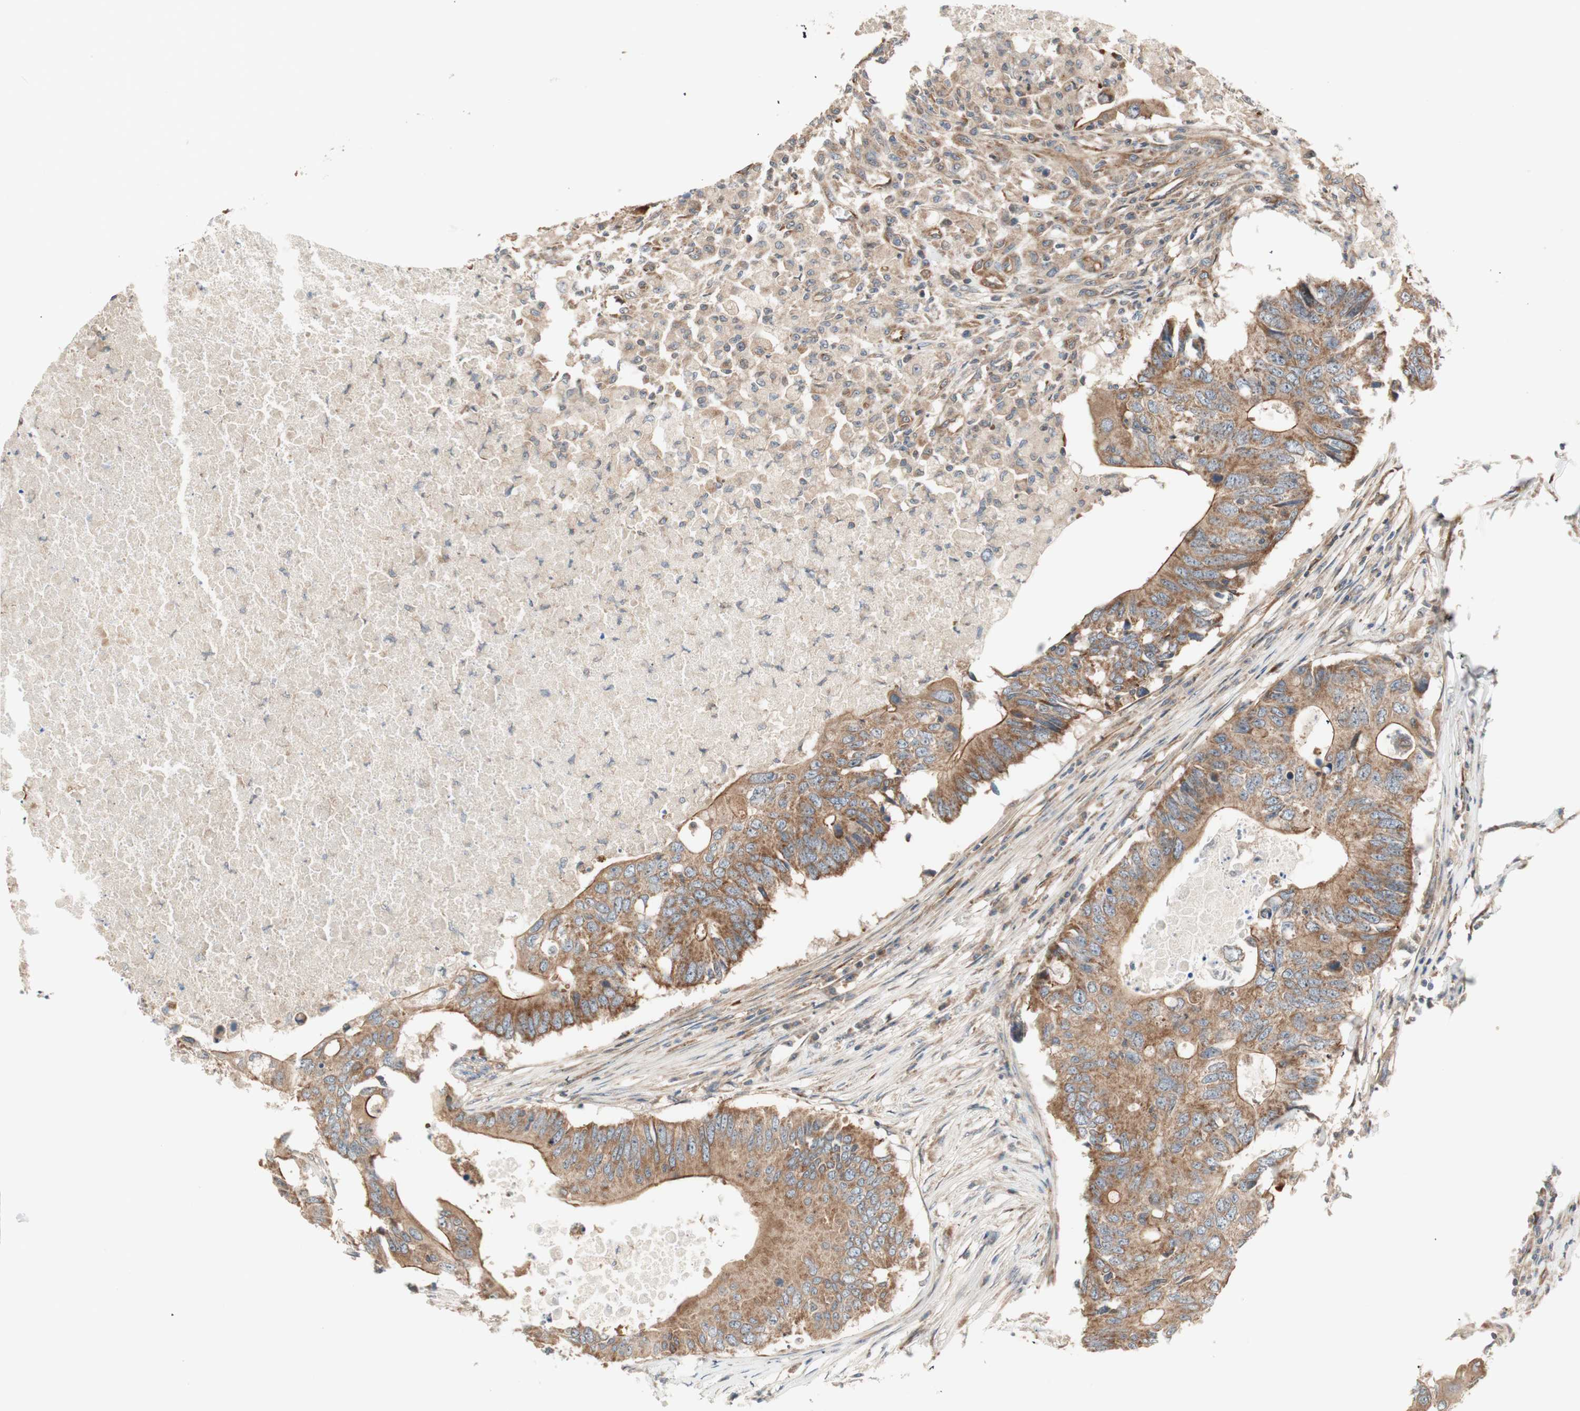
{"staining": {"intensity": "moderate", "quantity": ">75%", "location": "cytoplasmic/membranous"}, "tissue": "colorectal cancer", "cell_type": "Tumor cells", "image_type": "cancer", "snomed": [{"axis": "morphology", "description": "Adenocarcinoma, NOS"}, {"axis": "topography", "description": "Colon"}], "caption": "Immunohistochemical staining of colorectal cancer (adenocarcinoma) shows moderate cytoplasmic/membranous protein staining in about >75% of tumor cells.", "gene": "CTTNBP2NL", "patient": {"sex": "male", "age": 71}}